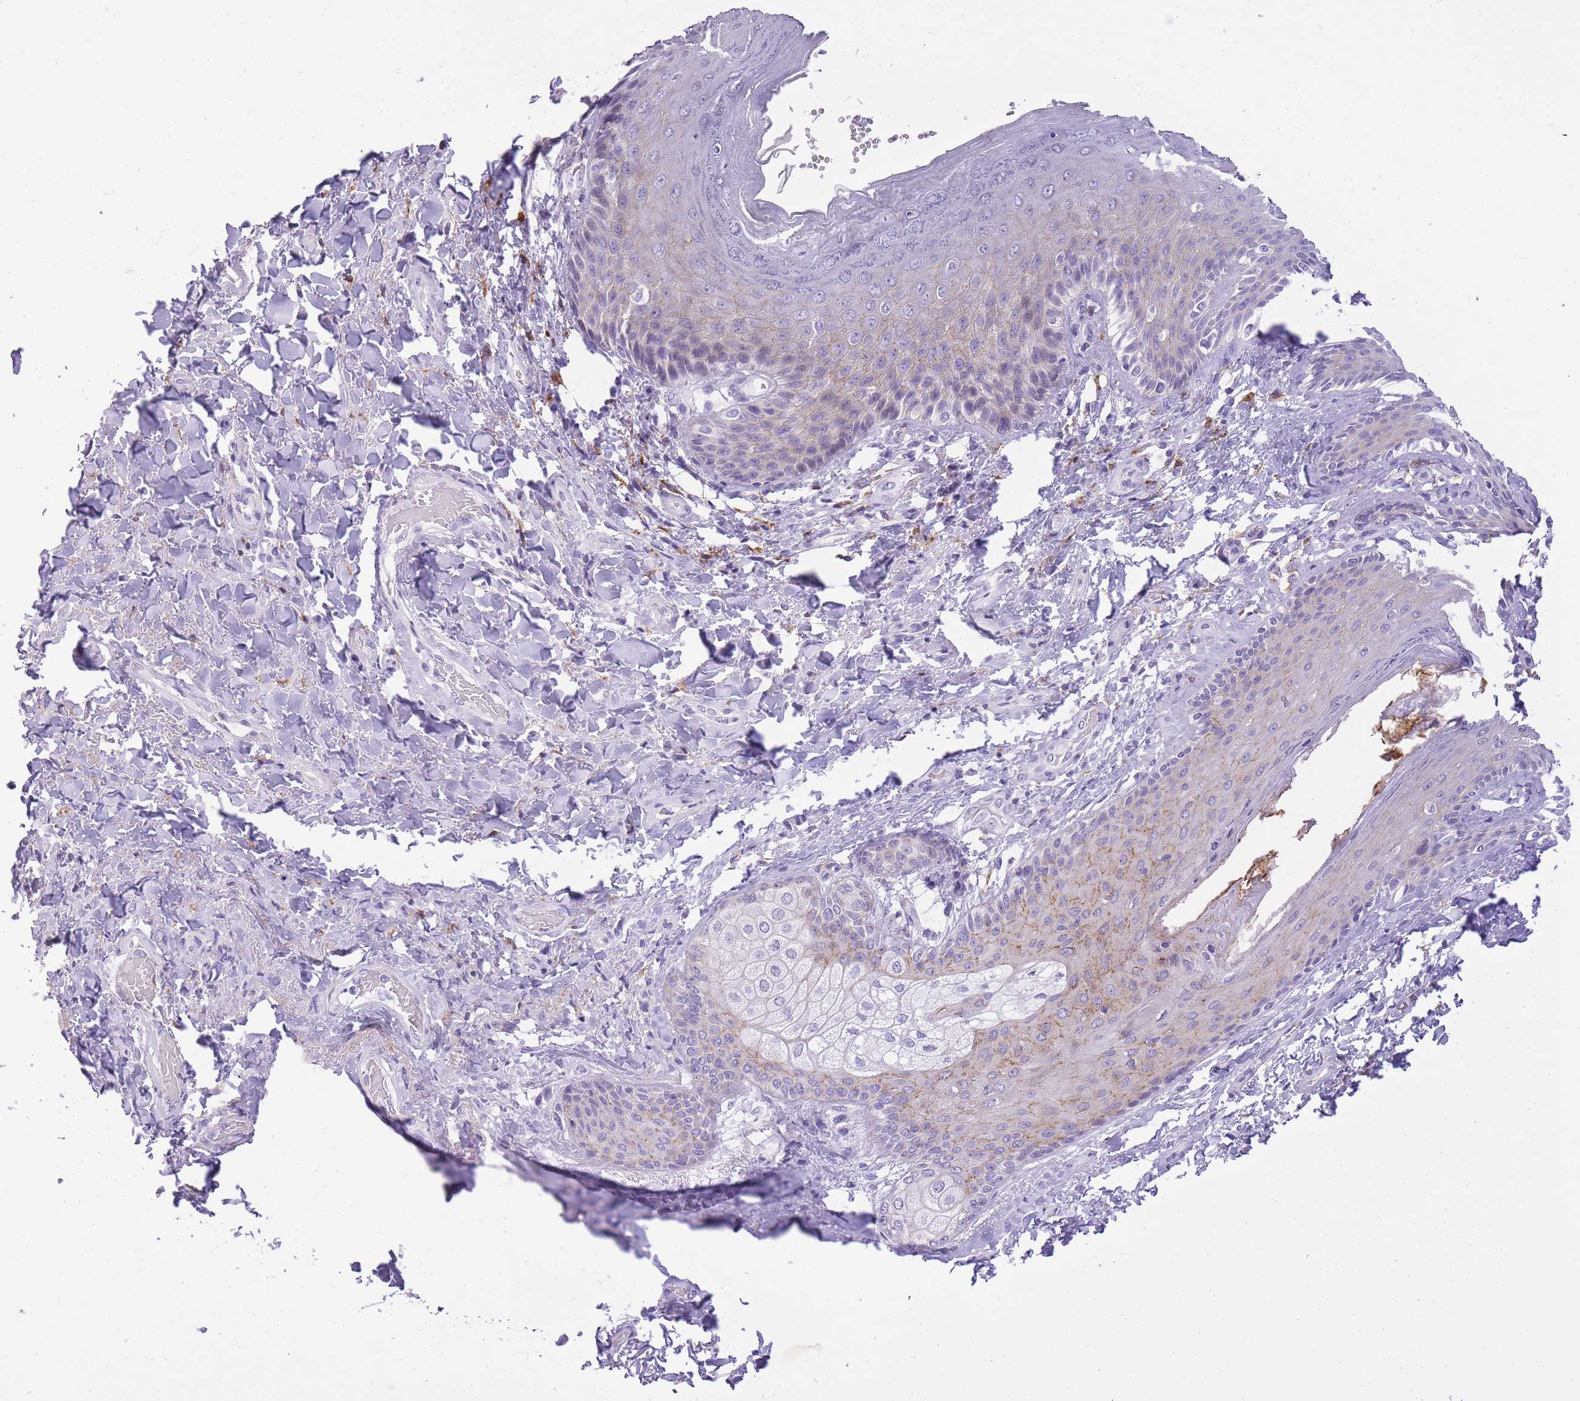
{"staining": {"intensity": "weak", "quantity": "<25%", "location": "cytoplasmic/membranous"}, "tissue": "skin", "cell_type": "Epidermal cells", "image_type": "normal", "snomed": [{"axis": "morphology", "description": "Normal tissue, NOS"}, {"axis": "topography", "description": "Anal"}], "caption": "Human skin stained for a protein using immunohistochemistry (IHC) exhibits no positivity in epidermal cells.", "gene": "RADX", "patient": {"sex": "female", "age": 89}}